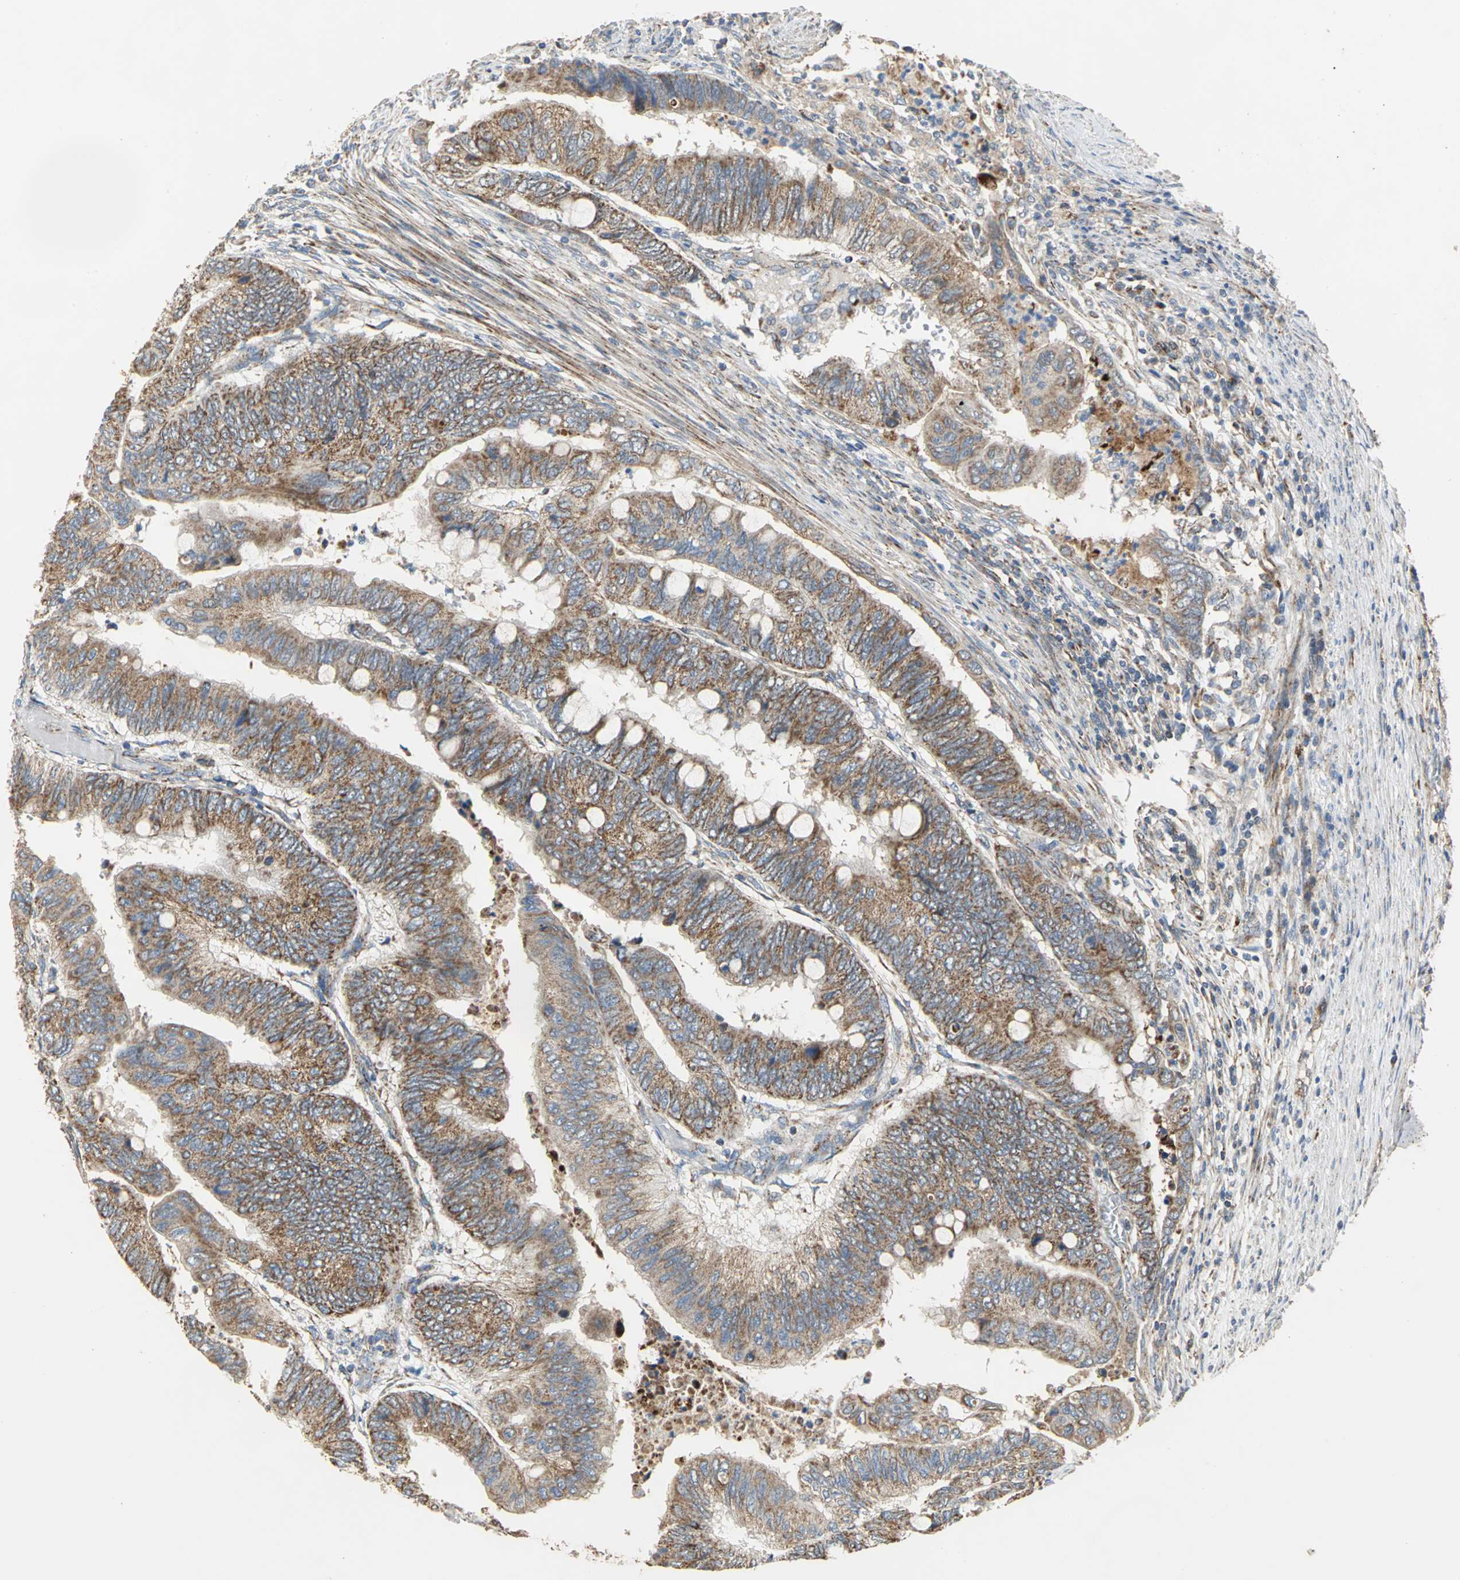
{"staining": {"intensity": "moderate", "quantity": ">75%", "location": "cytoplasmic/membranous"}, "tissue": "colorectal cancer", "cell_type": "Tumor cells", "image_type": "cancer", "snomed": [{"axis": "morphology", "description": "Normal tissue, NOS"}, {"axis": "morphology", "description": "Adenocarcinoma, NOS"}, {"axis": "topography", "description": "Rectum"}, {"axis": "topography", "description": "Peripheral nerve tissue"}], "caption": "A brown stain shows moderate cytoplasmic/membranous staining of a protein in human colorectal adenocarcinoma tumor cells.", "gene": "NDUFB5", "patient": {"sex": "male", "age": 92}}